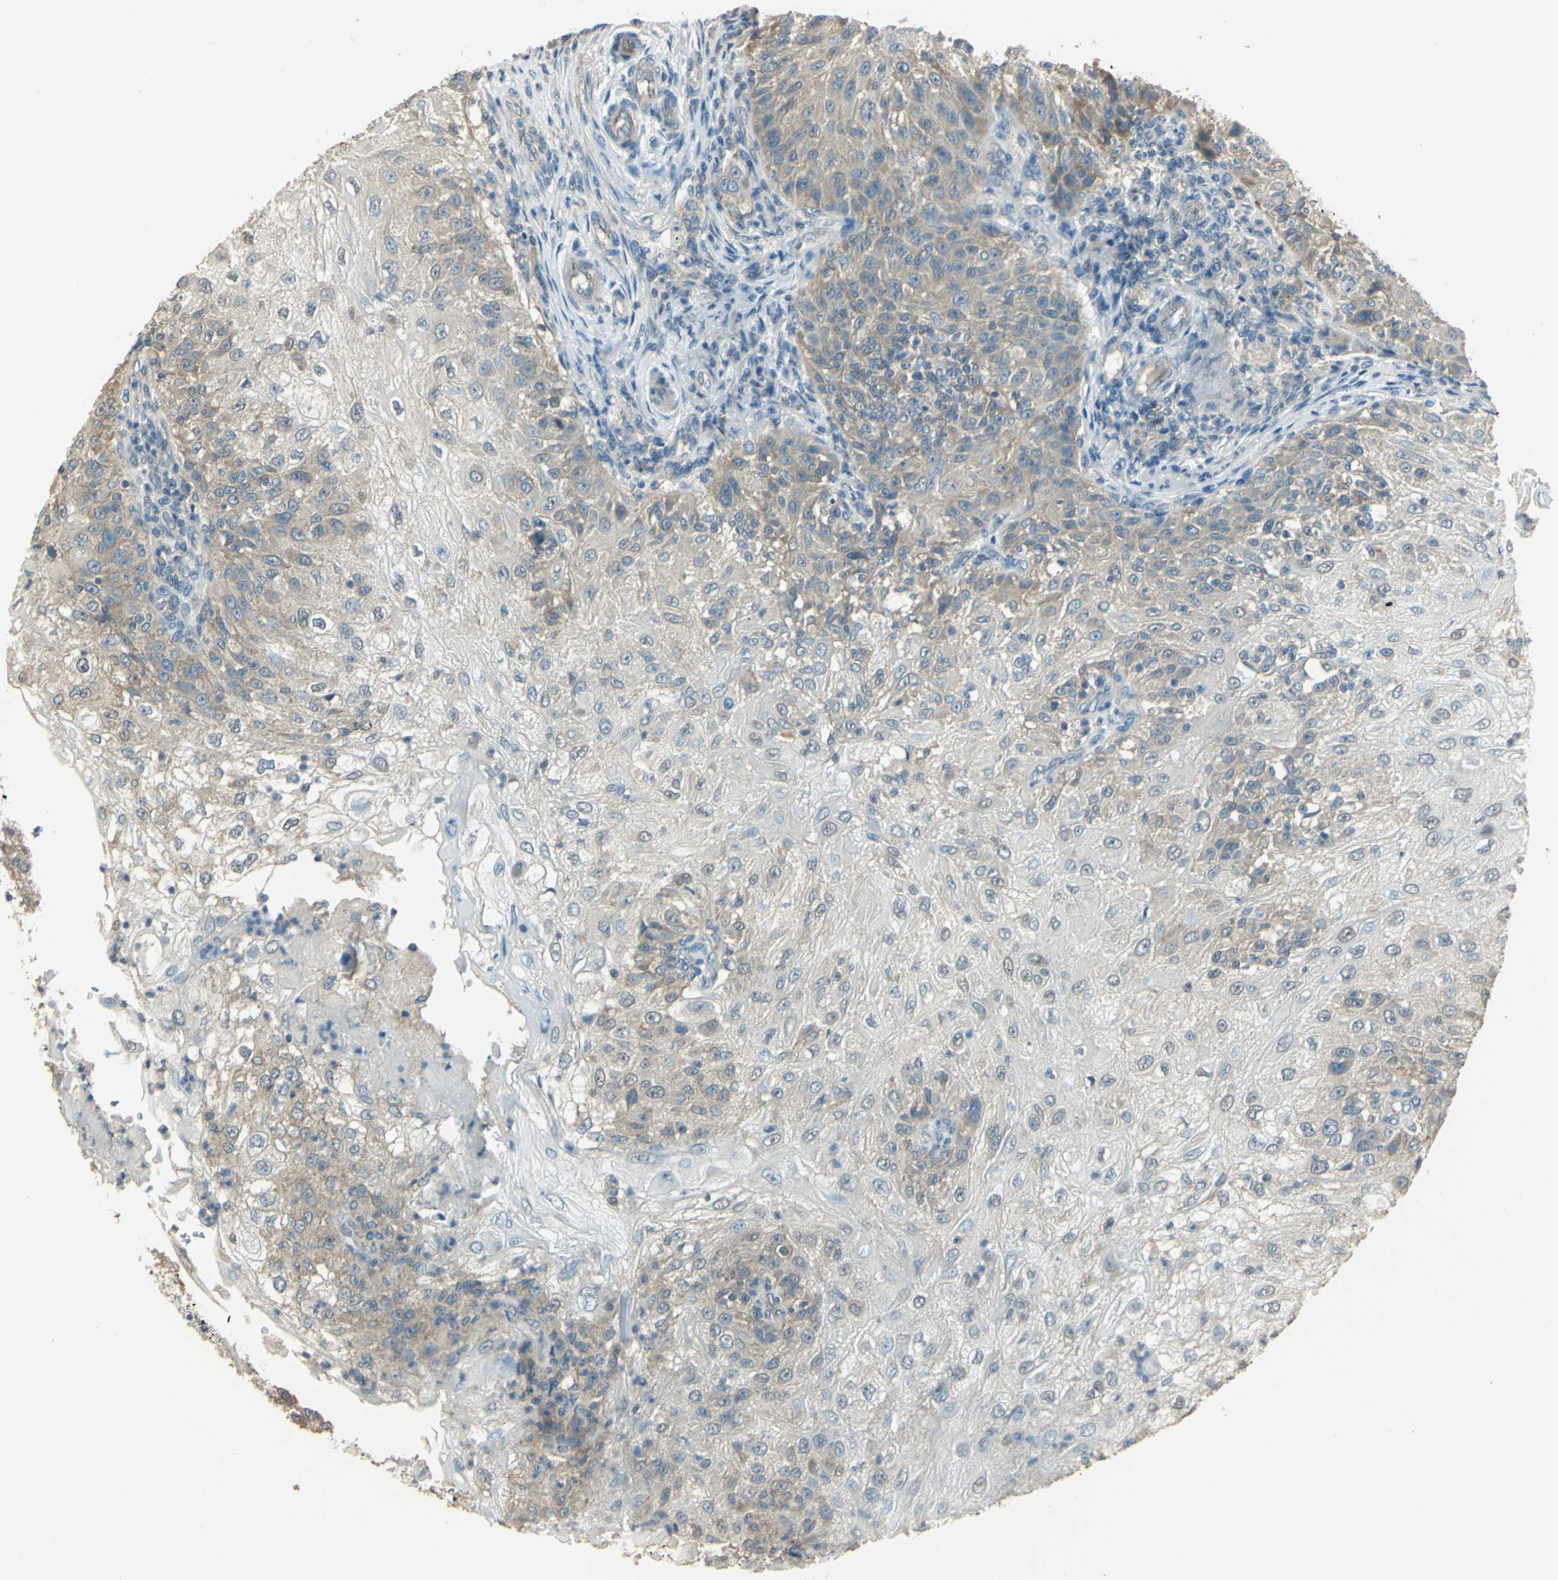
{"staining": {"intensity": "moderate", "quantity": "25%-75%", "location": "cytoplasmic/membranous"}, "tissue": "skin cancer", "cell_type": "Tumor cells", "image_type": "cancer", "snomed": [{"axis": "morphology", "description": "Normal tissue, NOS"}, {"axis": "morphology", "description": "Squamous cell carcinoma, NOS"}, {"axis": "topography", "description": "Skin"}], "caption": "Moderate cytoplasmic/membranous positivity for a protein is identified in approximately 25%-75% of tumor cells of skin squamous cell carcinoma using IHC.", "gene": "SHC2", "patient": {"sex": "female", "age": 83}}